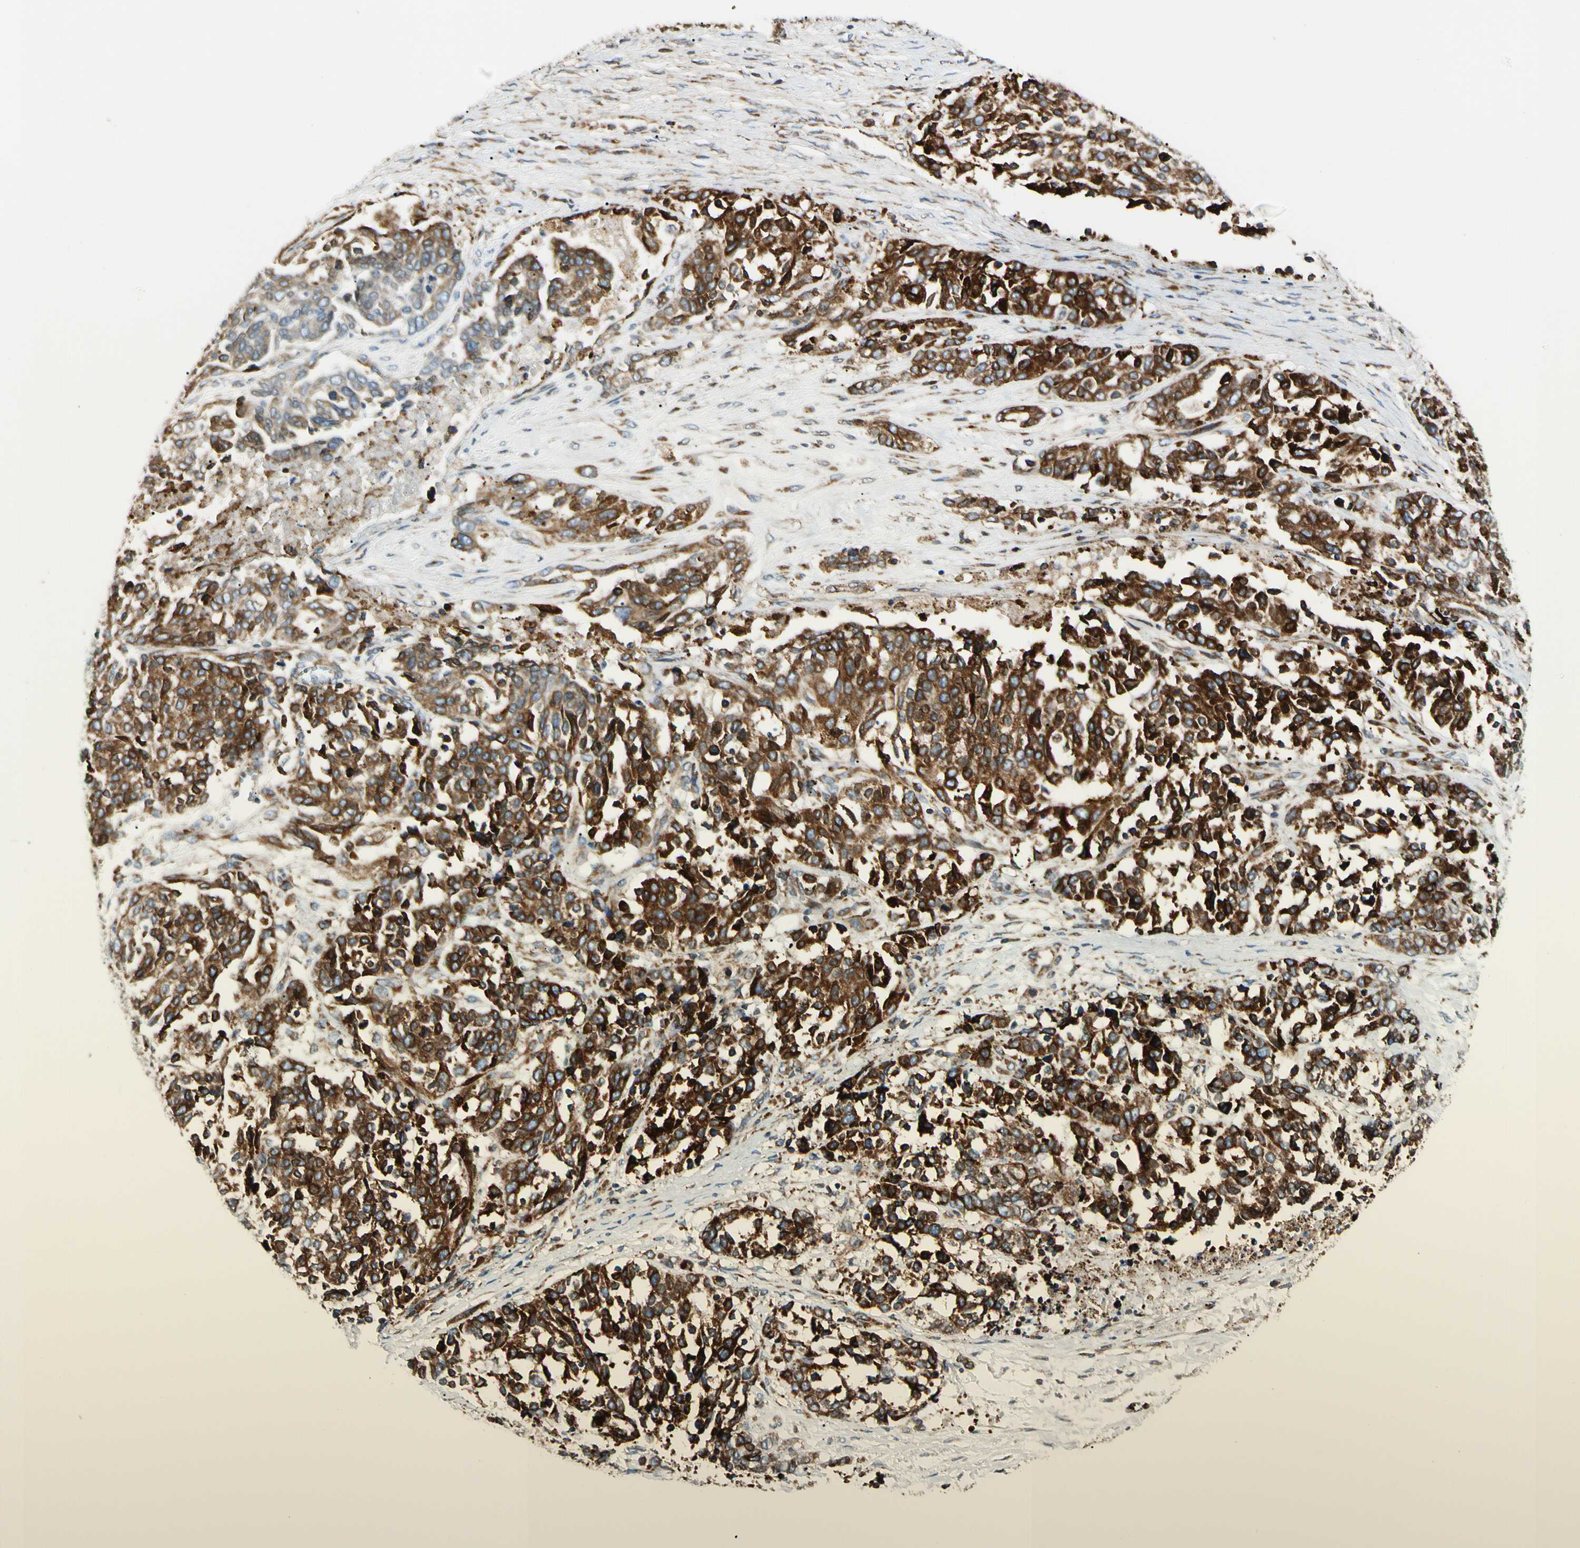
{"staining": {"intensity": "strong", "quantity": ">75%", "location": "cytoplasmic/membranous"}, "tissue": "ovarian cancer", "cell_type": "Tumor cells", "image_type": "cancer", "snomed": [{"axis": "morphology", "description": "Cystadenocarcinoma, serous, NOS"}, {"axis": "topography", "description": "Ovary"}], "caption": "Immunohistochemistry photomicrograph of human ovarian cancer (serous cystadenocarcinoma) stained for a protein (brown), which exhibits high levels of strong cytoplasmic/membranous expression in approximately >75% of tumor cells.", "gene": "MRPL9", "patient": {"sex": "female", "age": 44}}